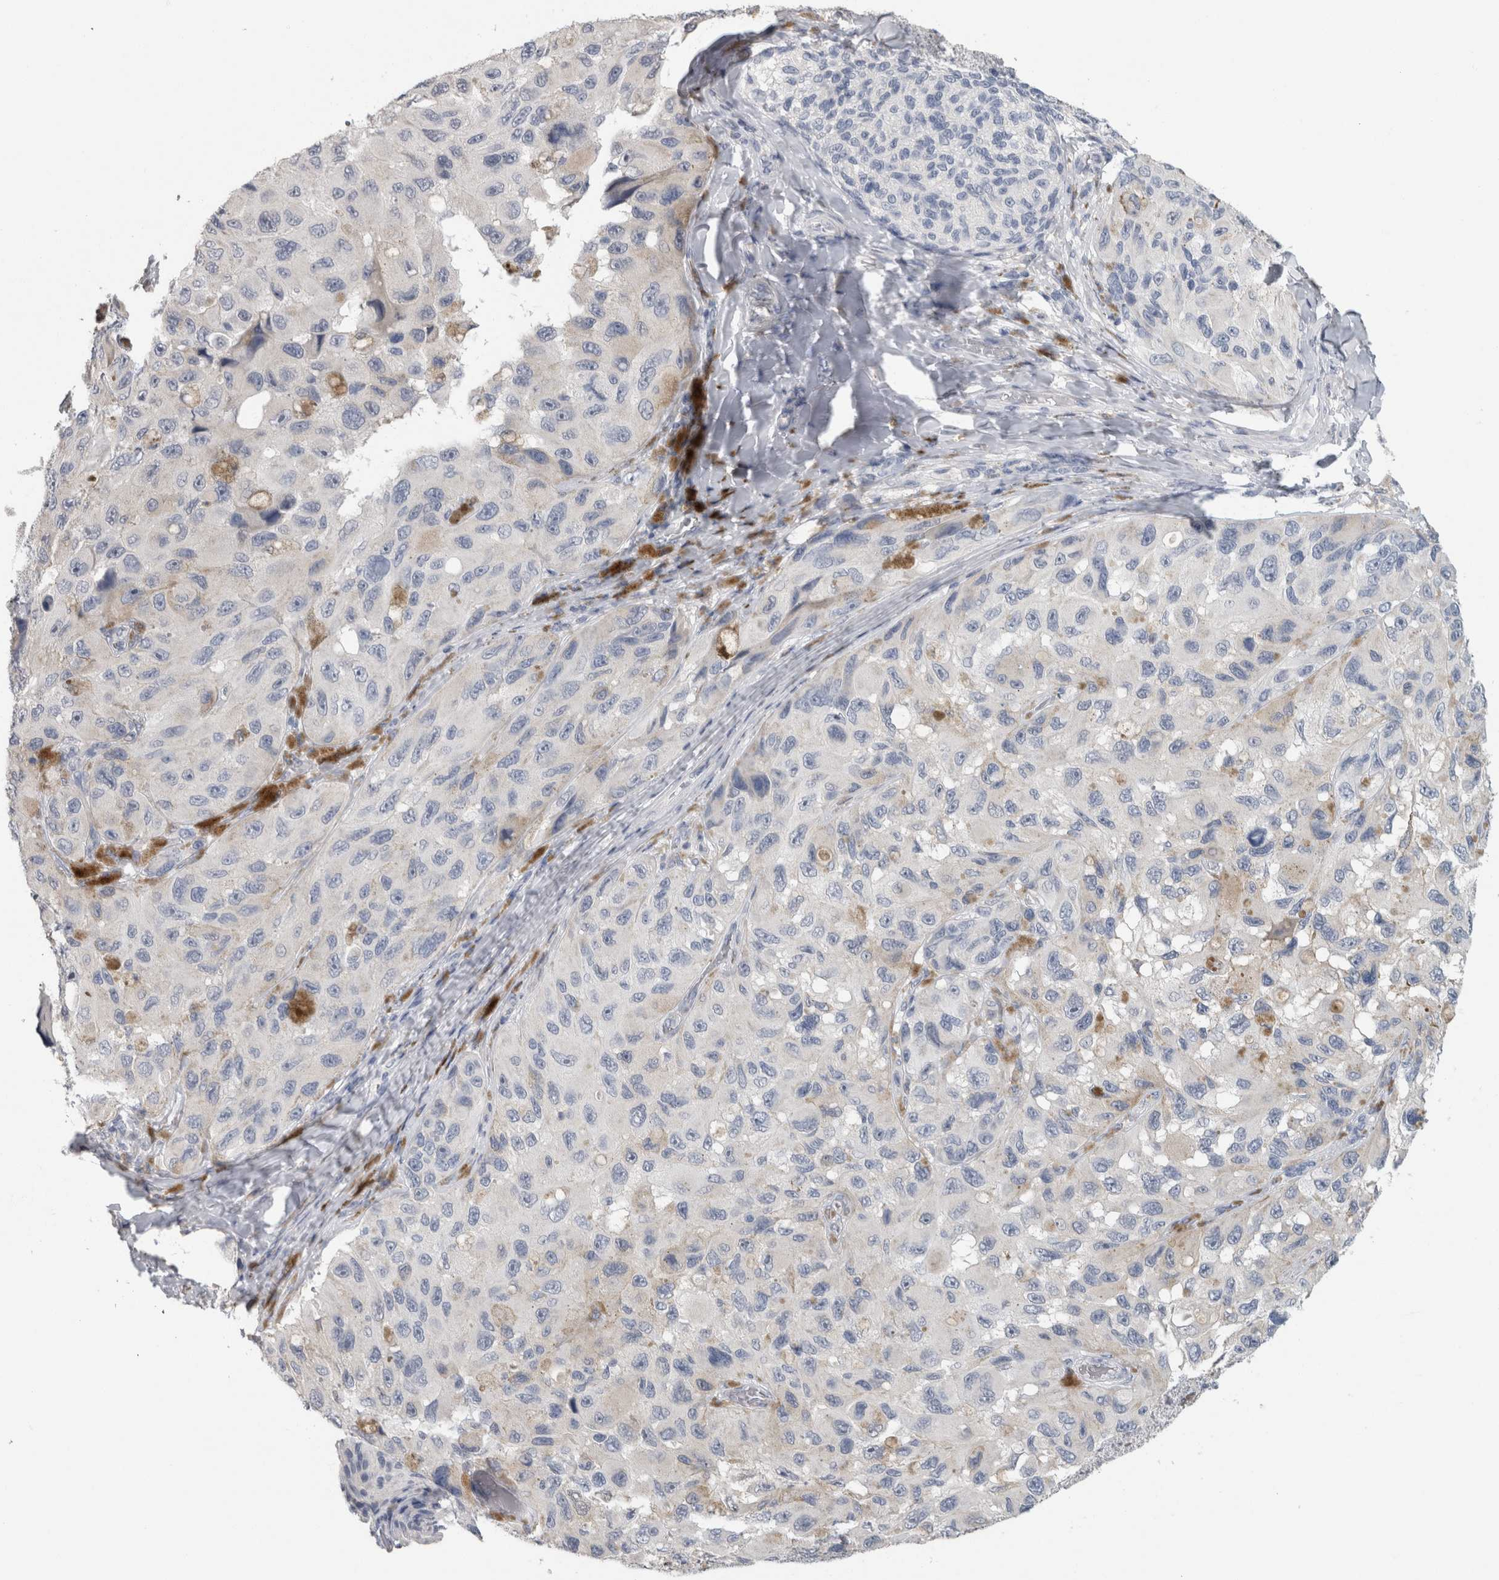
{"staining": {"intensity": "negative", "quantity": "none", "location": "none"}, "tissue": "melanoma", "cell_type": "Tumor cells", "image_type": "cancer", "snomed": [{"axis": "morphology", "description": "Malignant melanoma, NOS"}, {"axis": "topography", "description": "Skin"}], "caption": "The histopathology image exhibits no staining of tumor cells in malignant melanoma. Nuclei are stained in blue.", "gene": "NEFM", "patient": {"sex": "female", "age": 73}}